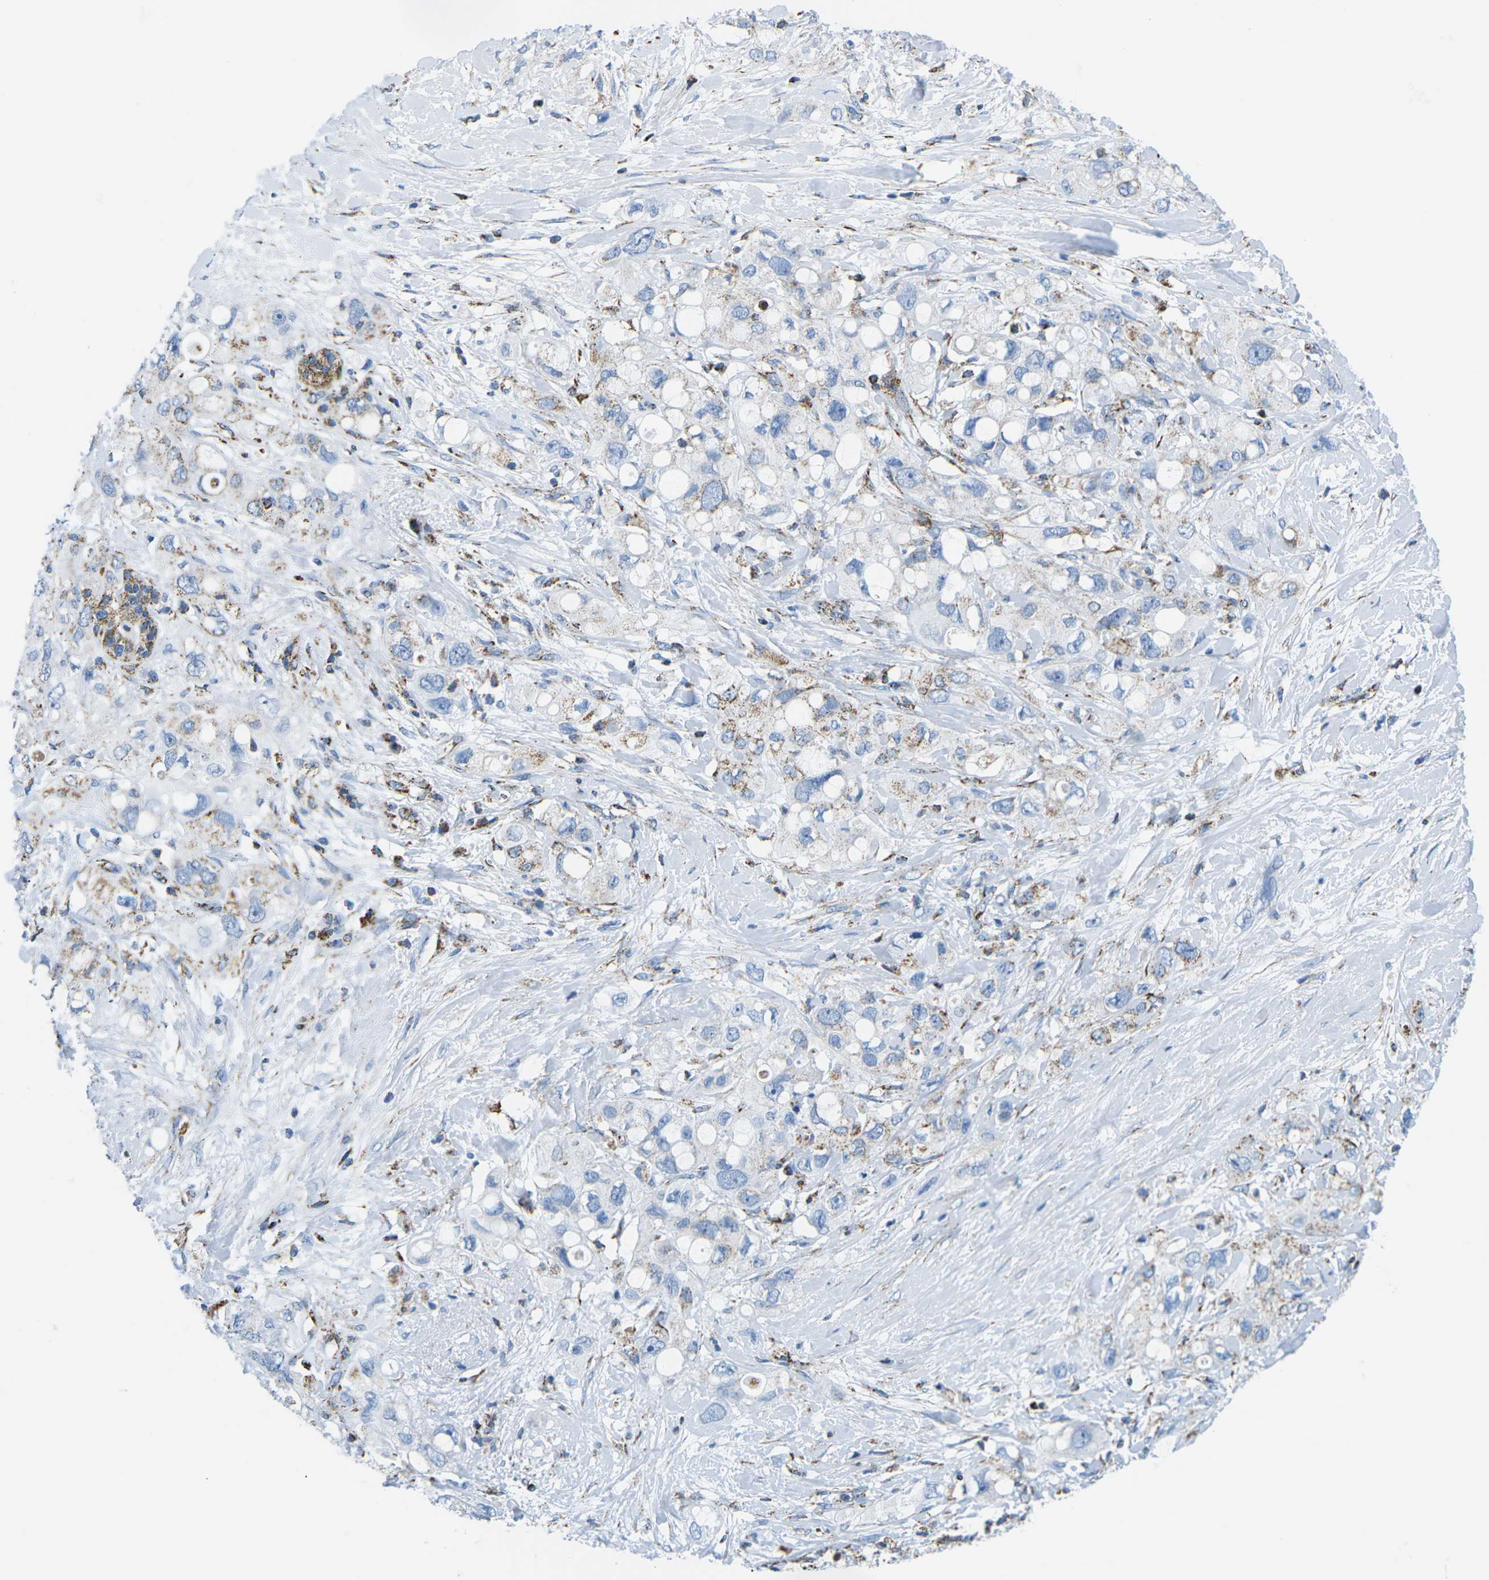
{"staining": {"intensity": "weak", "quantity": "<25%", "location": "cytoplasmic/membranous"}, "tissue": "pancreatic cancer", "cell_type": "Tumor cells", "image_type": "cancer", "snomed": [{"axis": "morphology", "description": "Adenocarcinoma, NOS"}, {"axis": "topography", "description": "Pancreas"}], "caption": "Human adenocarcinoma (pancreatic) stained for a protein using immunohistochemistry (IHC) reveals no staining in tumor cells.", "gene": "COX6C", "patient": {"sex": "female", "age": 56}}